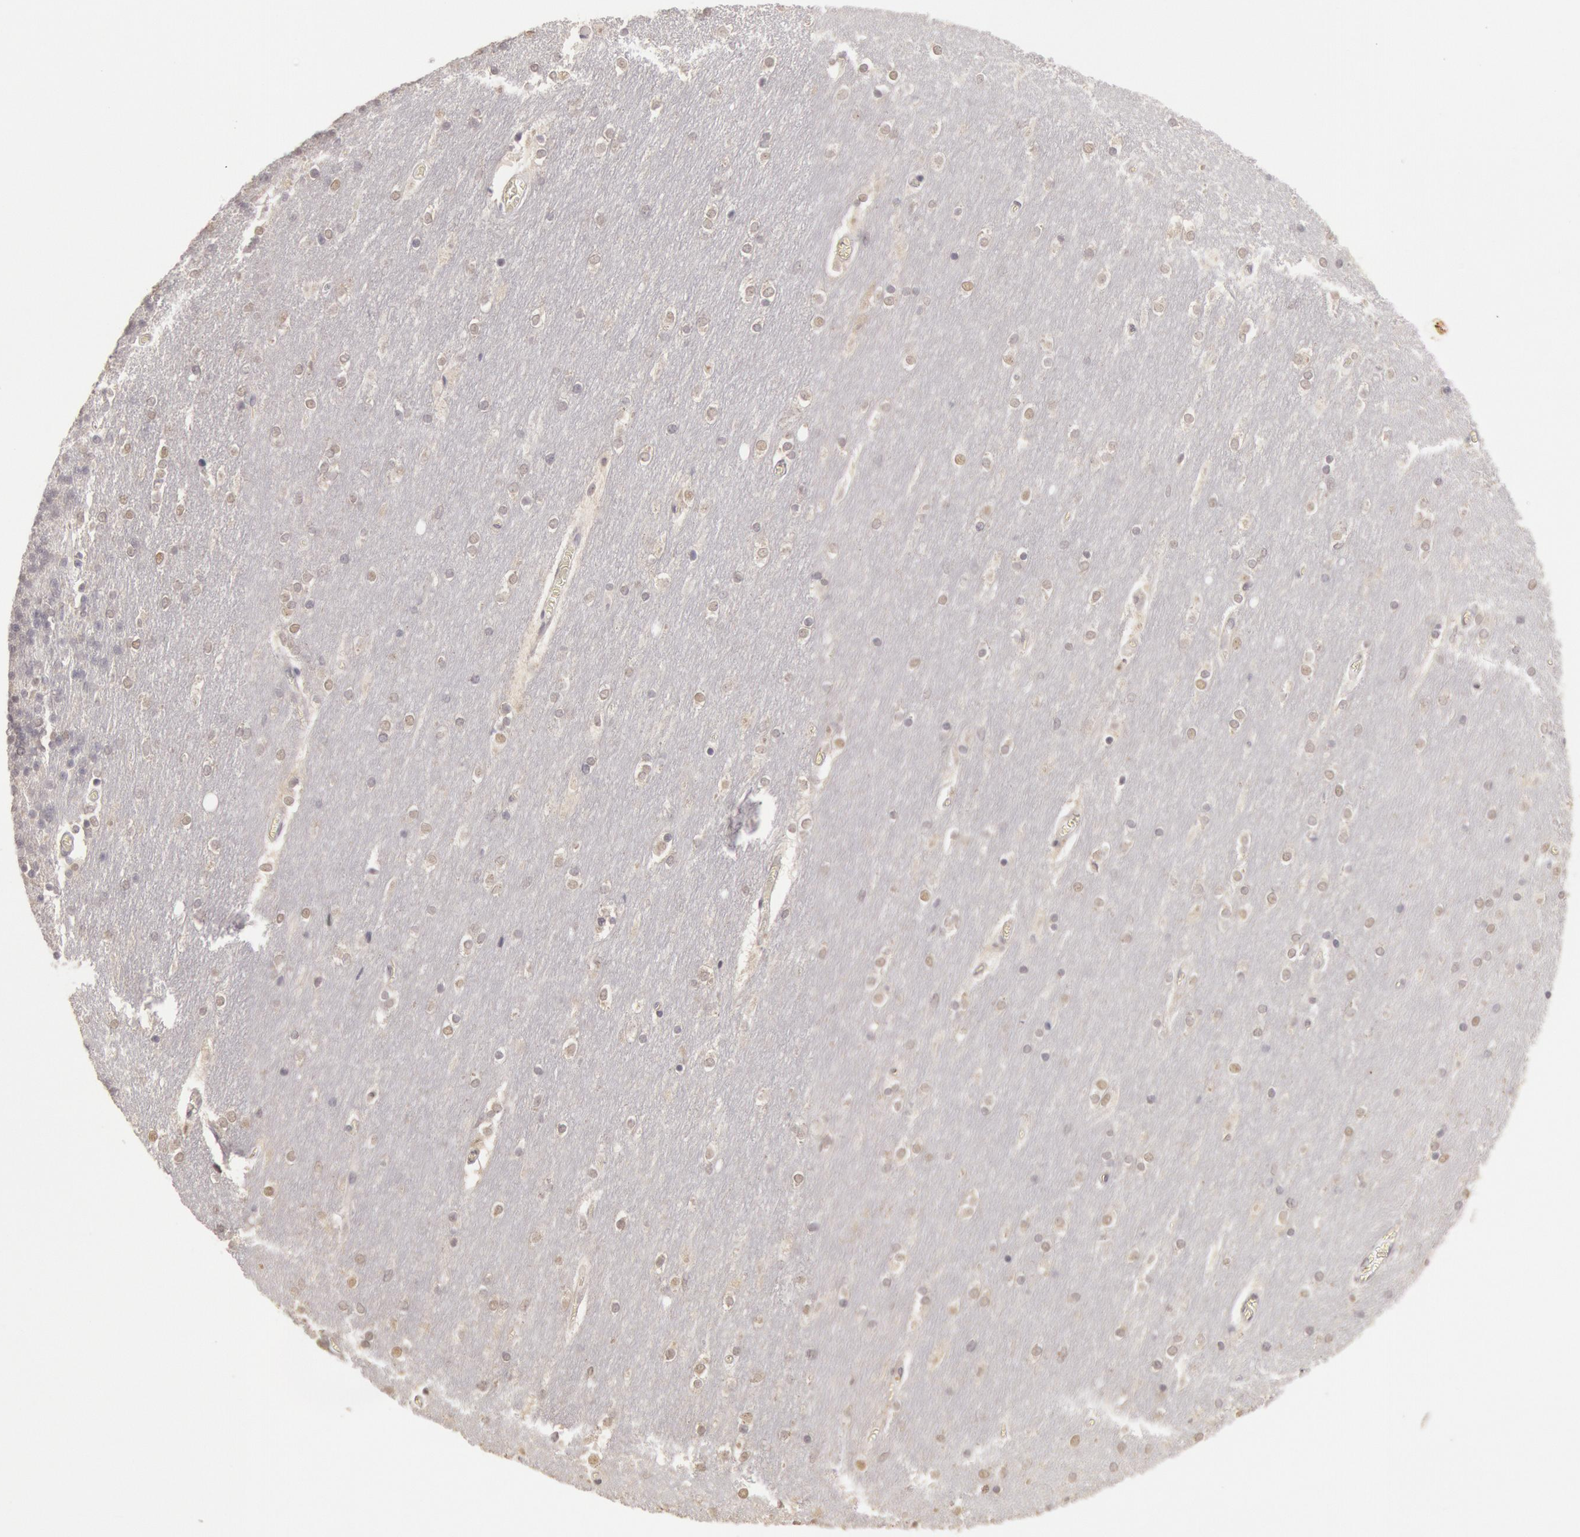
{"staining": {"intensity": "negative", "quantity": "none", "location": "none"}, "tissue": "cerebellum", "cell_type": "Cells in granular layer", "image_type": "normal", "snomed": [{"axis": "morphology", "description": "Normal tissue, NOS"}, {"axis": "topography", "description": "Cerebellum"}], "caption": "Histopathology image shows no protein expression in cells in granular layer of benign cerebellum. (Brightfield microscopy of DAB (3,3'-diaminobenzidine) IHC at high magnification).", "gene": "RIMBP3B", "patient": {"sex": "female", "age": 54}}